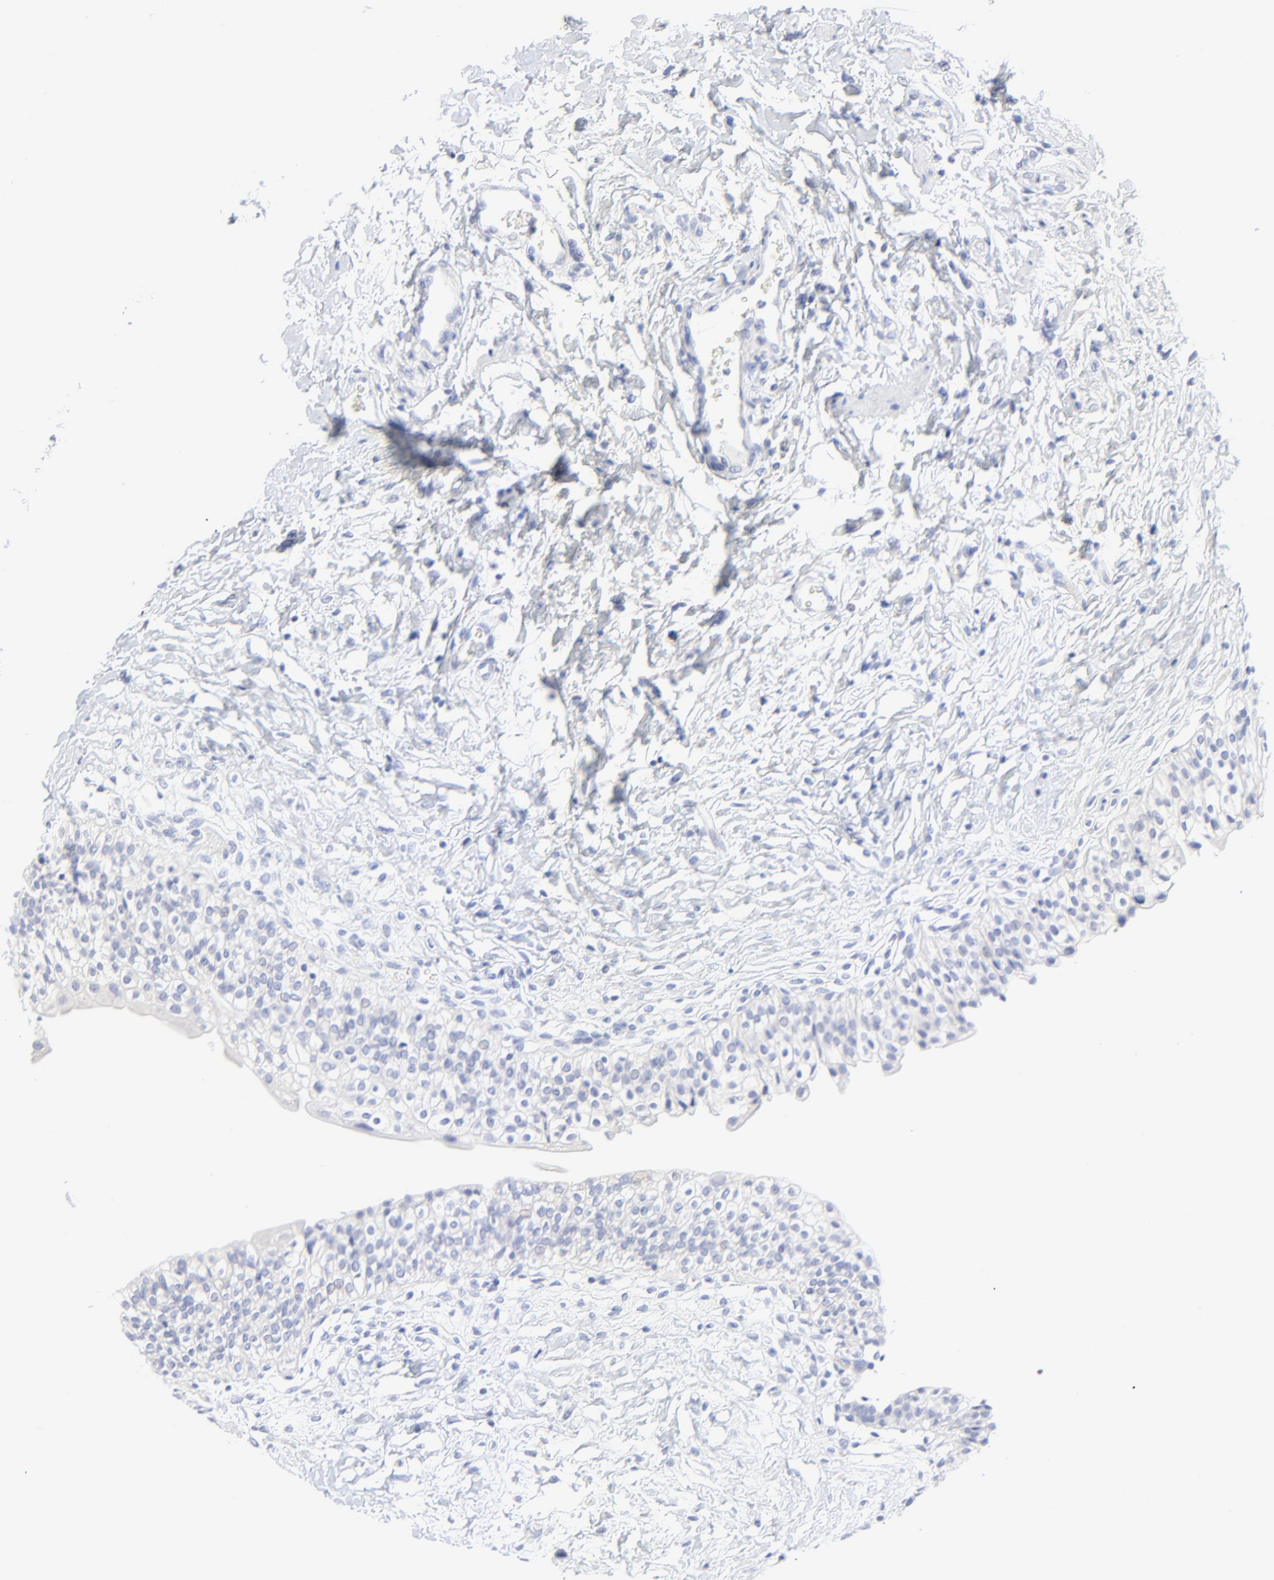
{"staining": {"intensity": "negative", "quantity": "none", "location": "none"}, "tissue": "urinary bladder", "cell_type": "Urothelial cells", "image_type": "normal", "snomed": [{"axis": "morphology", "description": "Normal tissue, NOS"}, {"axis": "topography", "description": "Urinary bladder"}], "caption": "Immunohistochemistry of unremarkable human urinary bladder demonstrates no positivity in urothelial cells.", "gene": "PSD3", "patient": {"sex": "female", "age": 80}}